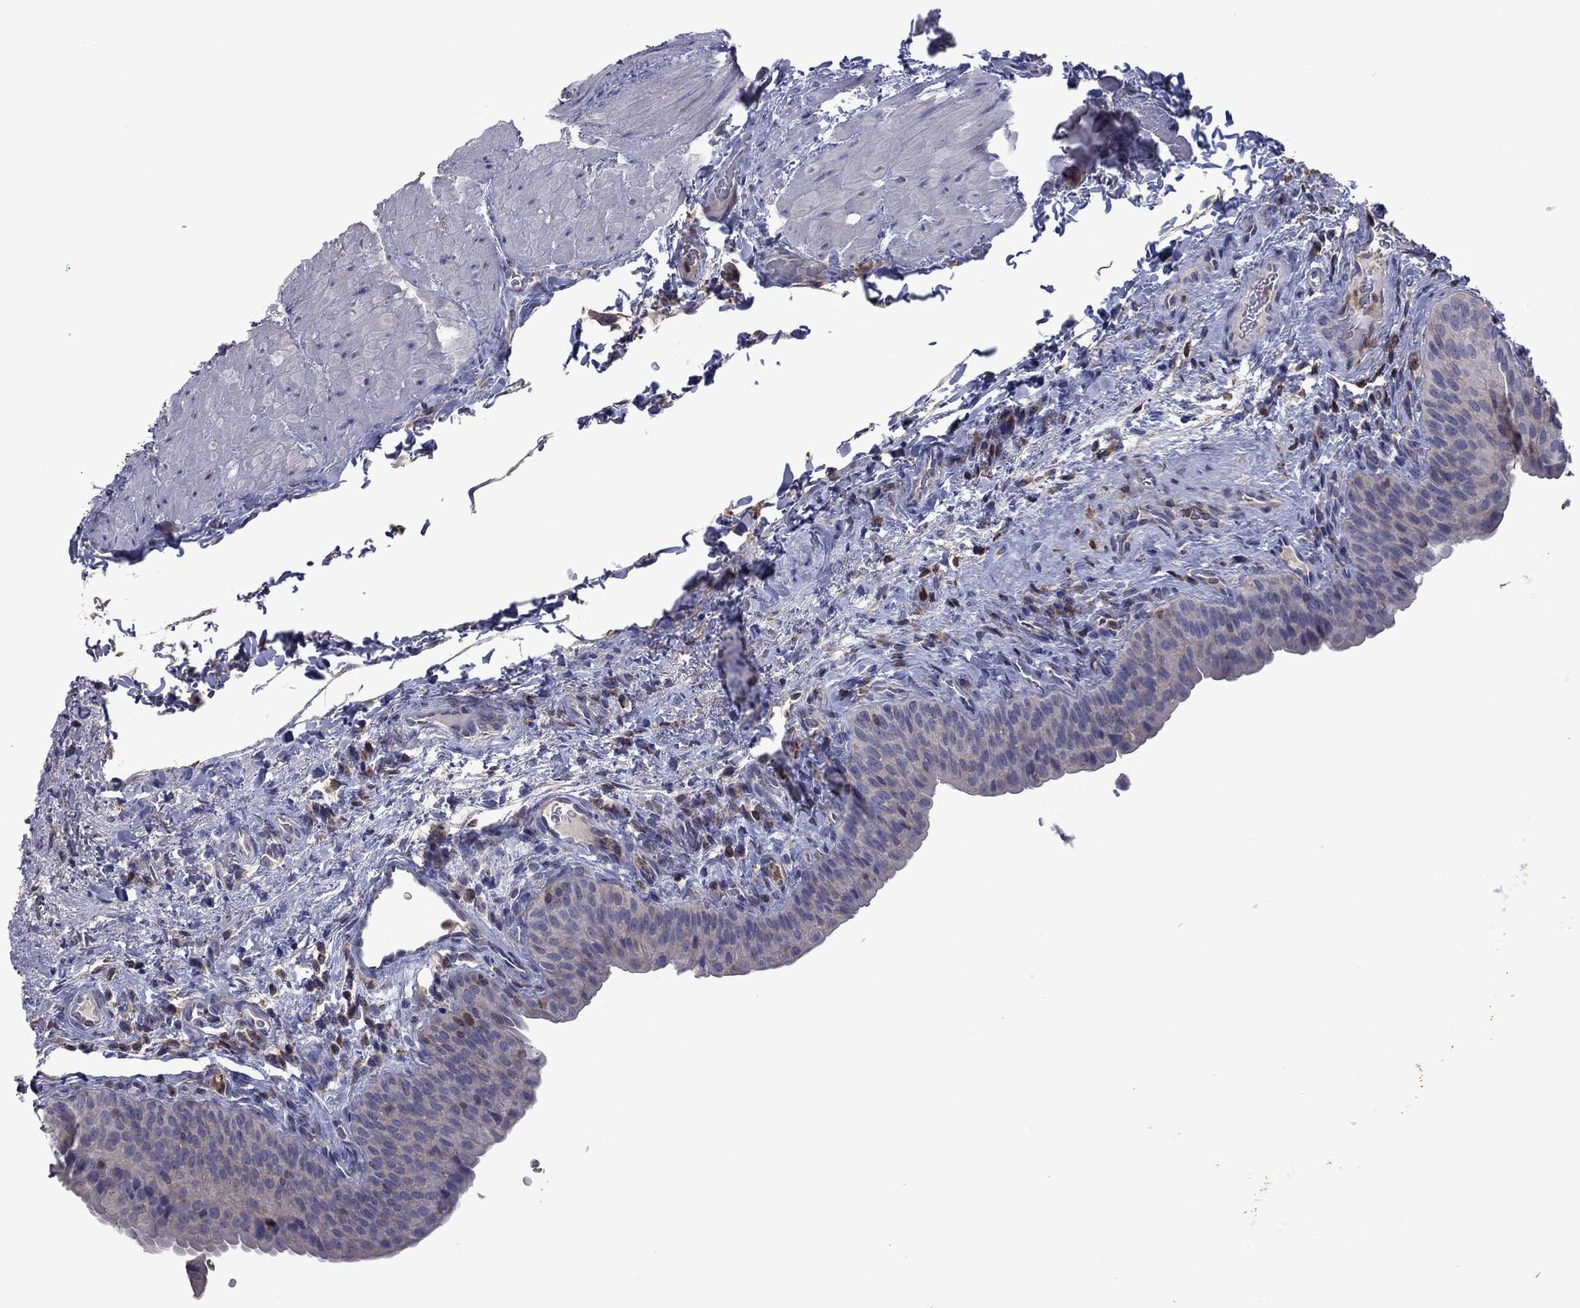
{"staining": {"intensity": "negative", "quantity": "none", "location": "none"}, "tissue": "urinary bladder", "cell_type": "Urothelial cells", "image_type": "normal", "snomed": [{"axis": "morphology", "description": "Normal tissue, NOS"}, {"axis": "topography", "description": "Urinary bladder"}], "caption": "The micrograph reveals no staining of urothelial cells in benign urinary bladder. (Brightfield microscopy of DAB (3,3'-diaminobenzidine) immunohistochemistry at high magnification).", "gene": "ENSG00000288520", "patient": {"sex": "male", "age": 66}}